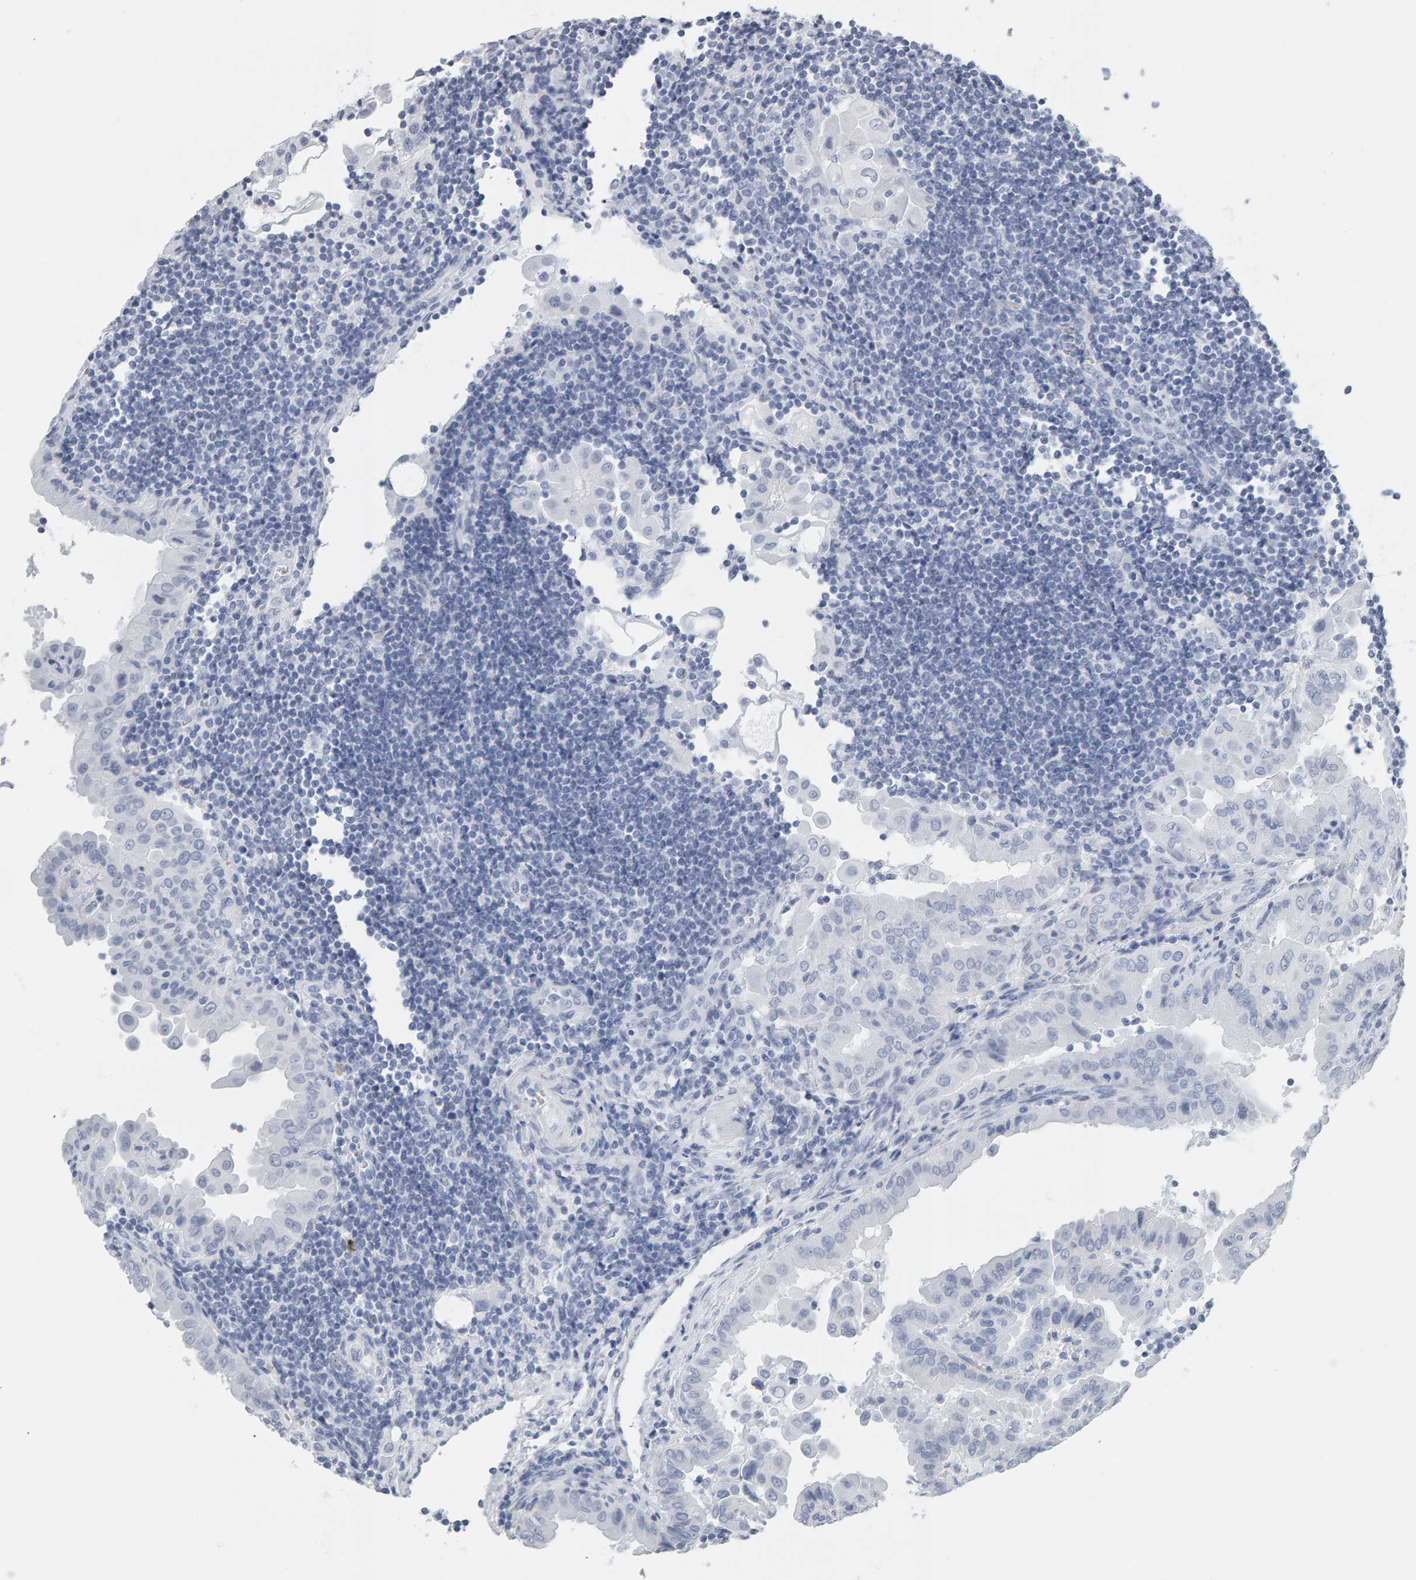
{"staining": {"intensity": "negative", "quantity": "none", "location": "none"}, "tissue": "thyroid cancer", "cell_type": "Tumor cells", "image_type": "cancer", "snomed": [{"axis": "morphology", "description": "Papillary adenocarcinoma, NOS"}, {"axis": "topography", "description": "Thyroid gland"}], "caption": "Human thyroid cancer stained for a protein using immunohistochemistry (IHC) shows no positivity in tumor cells.", "gene": "SPACA3", "patient": {"sex": "male", "age": 33}}